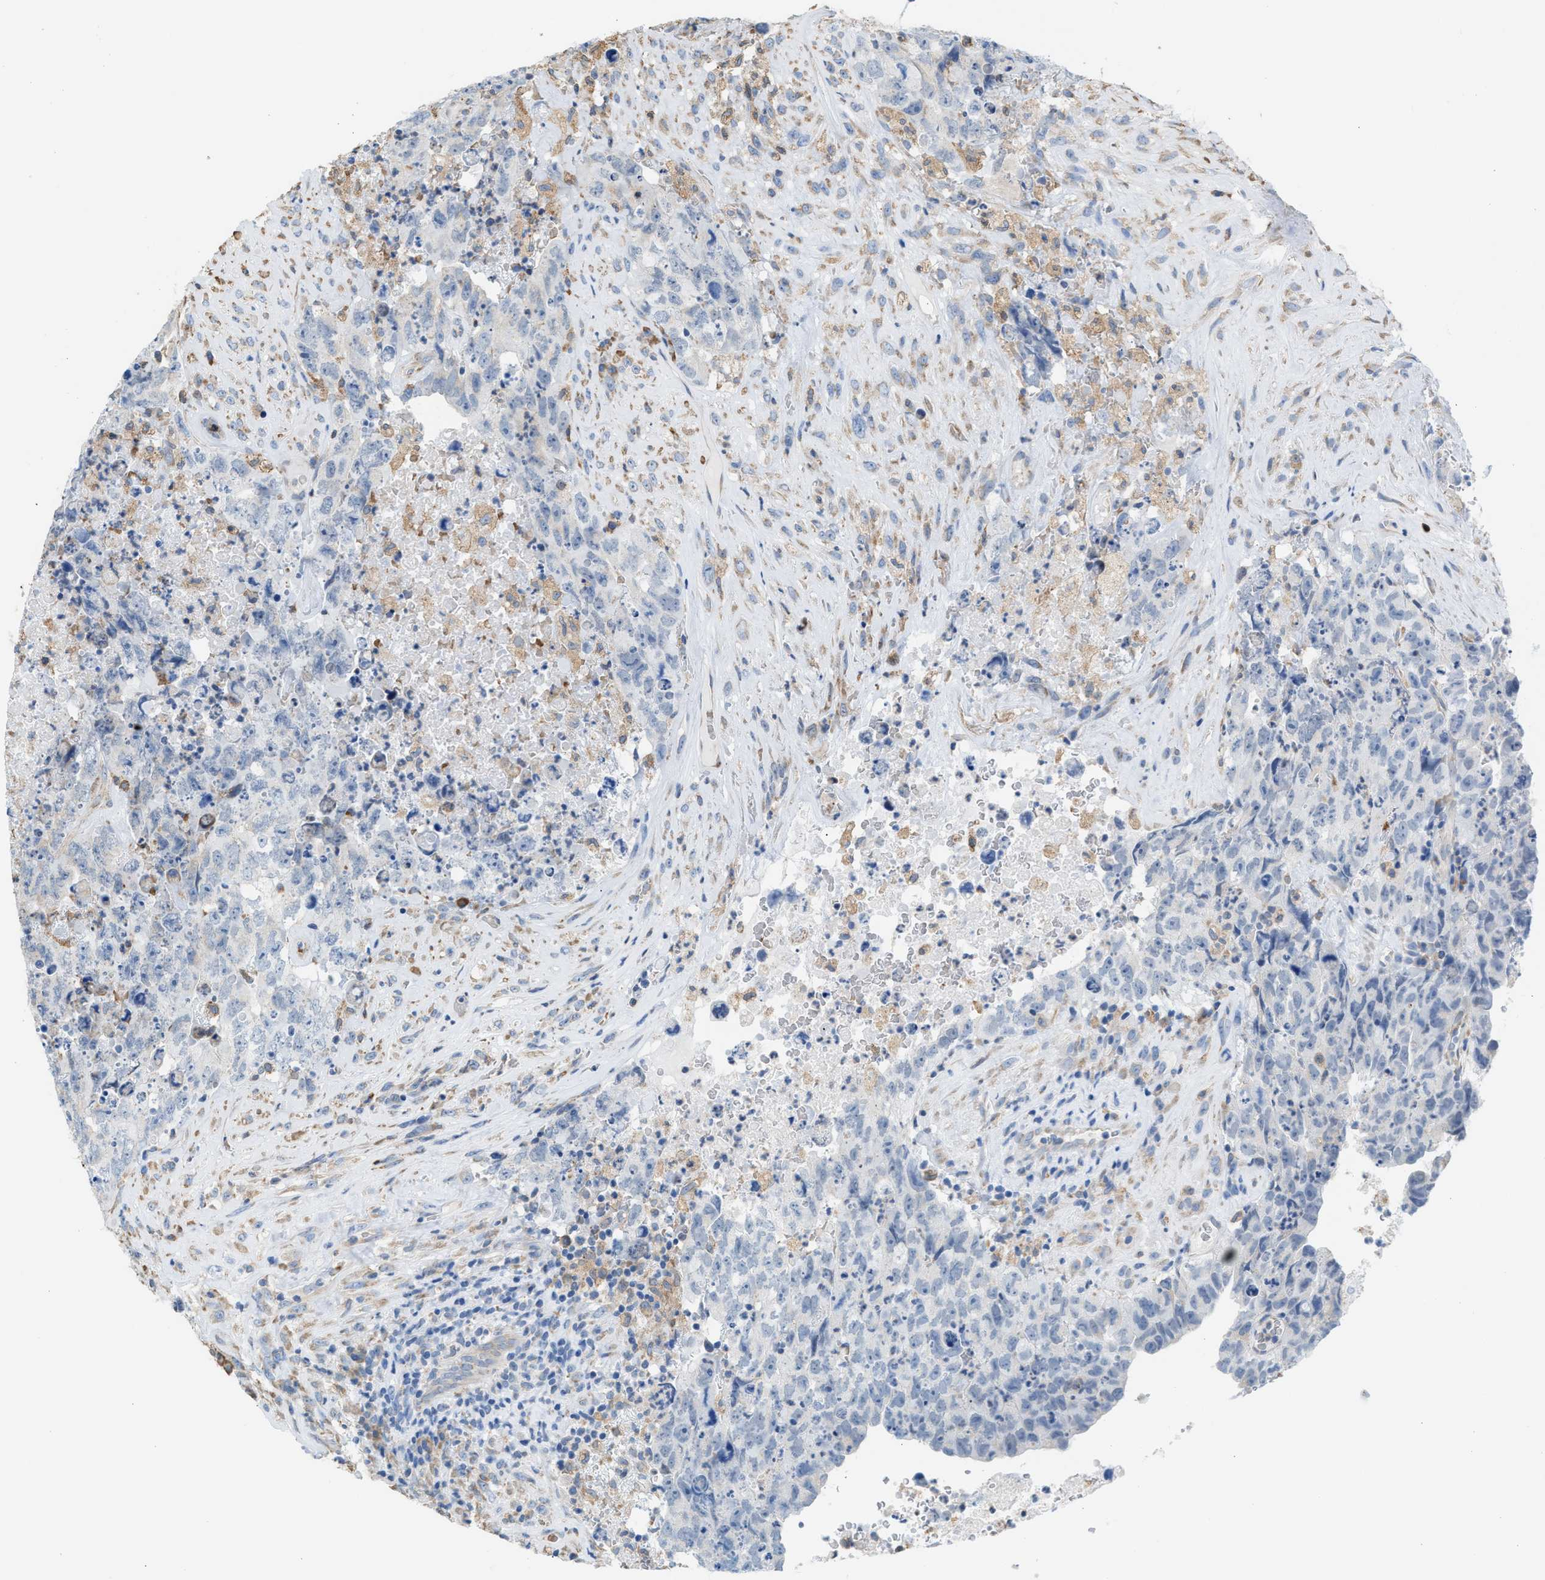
{"staining": {"intensity": "negative", "quantity": "none", "location": "none"}, "tissue": "testis cancer", "cell_type": "Tumor cells", "image_type": "cancer", "snomed": [{"axis": "morphology", "description": "Carcinoma, Embryonal, NOS"}, {"axis": "topography", "description": "Testis"}], "caption": "IHC of testis cancer reveals no positivity in tumor cells.", "gene": "CA3", "patient": {"sex": "male", "age": 32}}